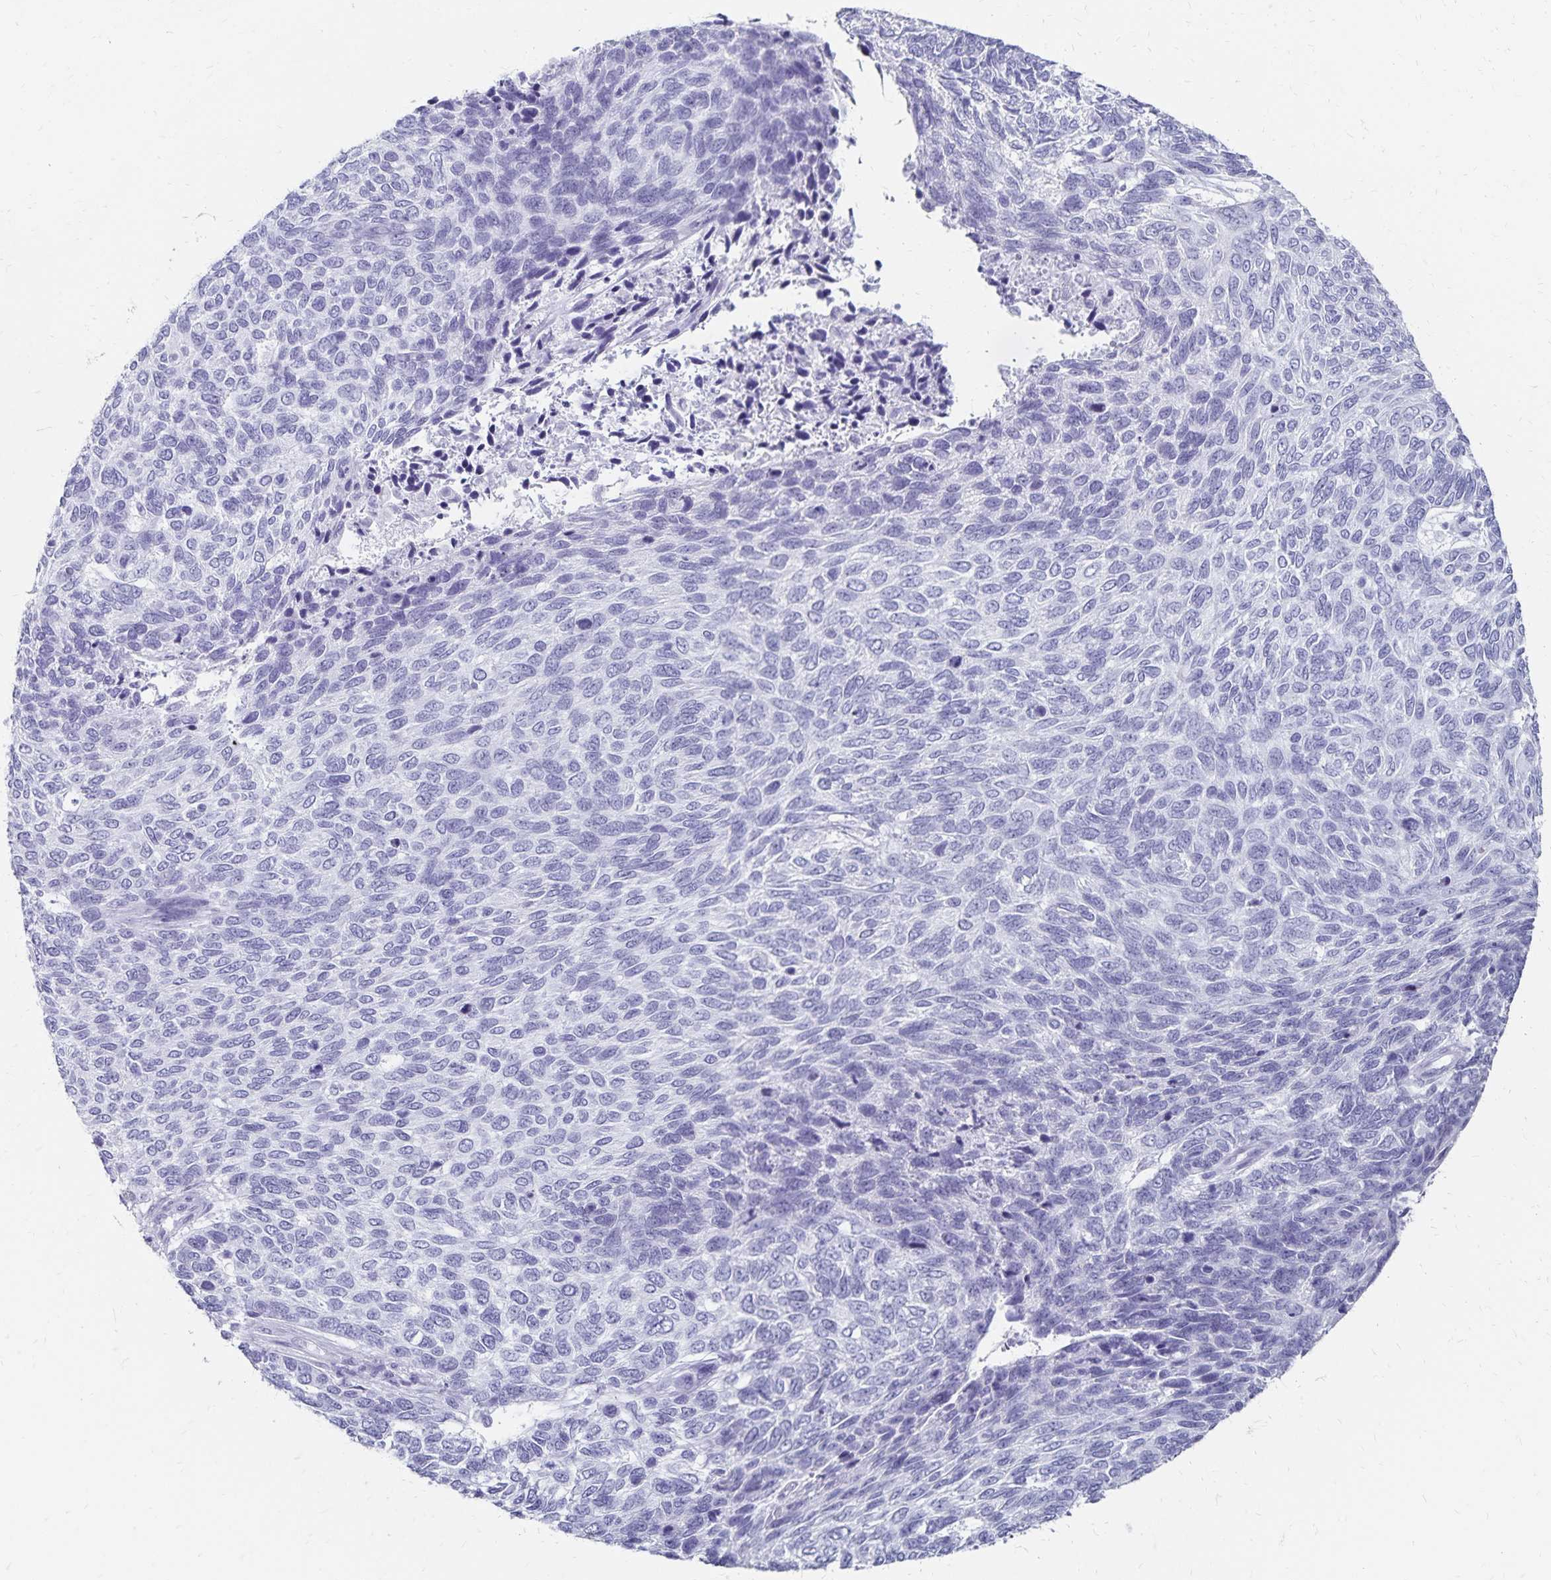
{"staining": {"intensity": "negative", "quantity": "none", "location": "none"}, "tissue": "skin cancer", "cell_type": "Tumor cells", "image_type": "cancer", "snomed": [{"axis": "morphology", "description": "Basal cell carcinoma"}, {"axis": "topography", "description": "Skin"}], "caption": "Immunohistochemistry photomicrograph of human skin cancer (basal cell carcinoma) stained for a protein (brown), which displays no staining in tumor cells.", "gene": "GIP", "patient": {"sex": "female", "age": 65}}